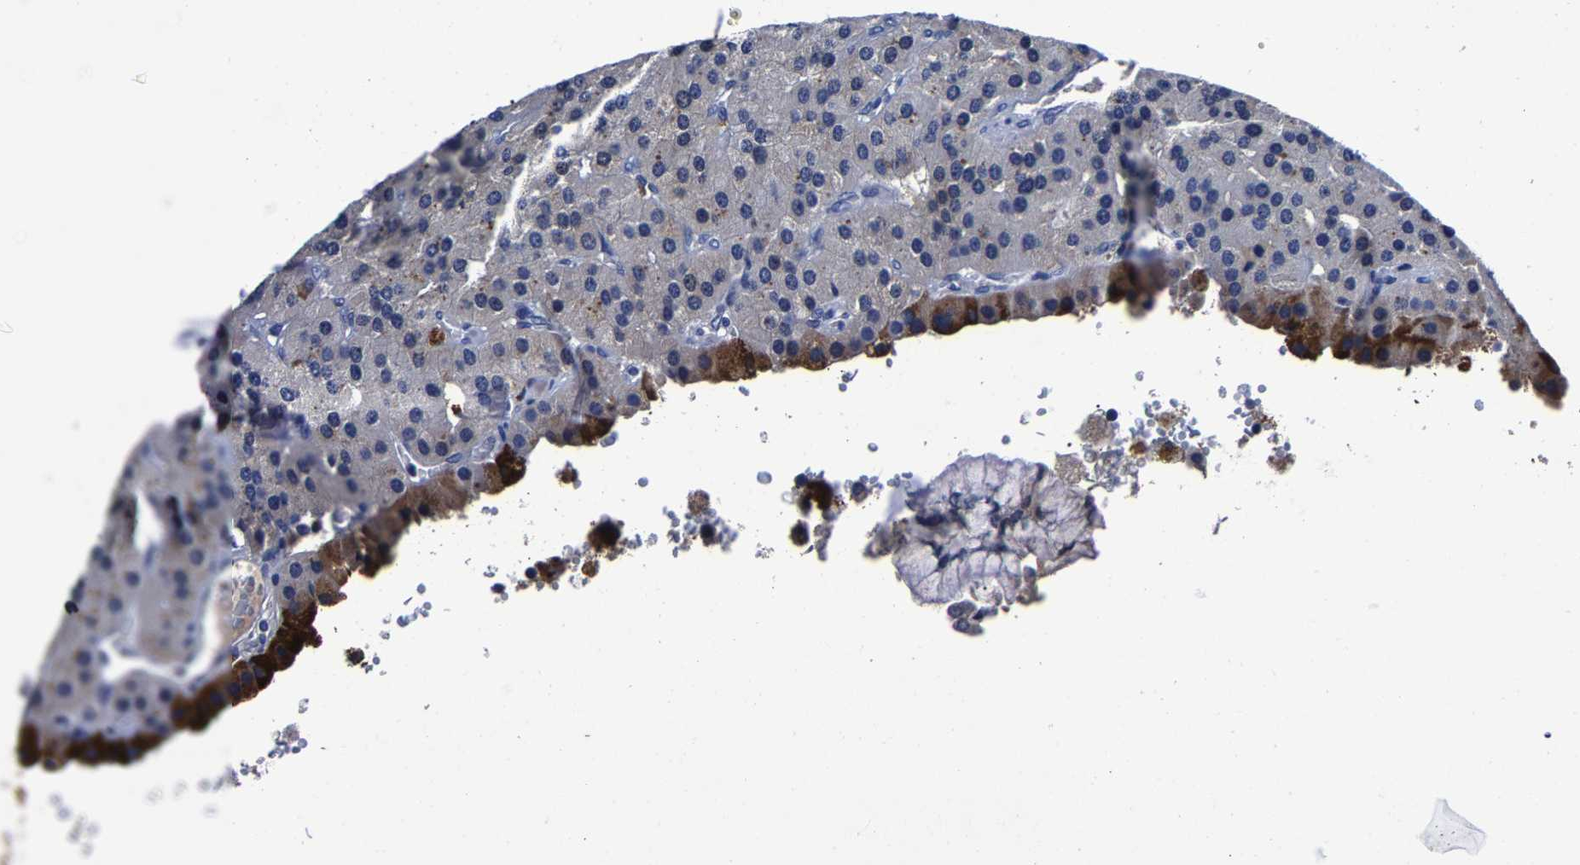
{"staining": {"intensity": "moderate", "quantity": "<25%", "location": "cytoplasmic/membranous"}, "tissue": "parathyroid gland", "cell_type": "Glandular cells", "image_type": "normal", "snomed": [{"axis": "morphology", "description": "Normal tissue, NOS"}, {"axis": "morphology", "description": "Adenoma, NOS"}, {"axis": "topography", "description": "Parathyroid gland"}], "caption": "An immunohistochemistry micrograph of unremarkable tissue is shown. Protein staining in brown highlights moderate cytoplasmic/membranous positivity in parathyroid gland within glandular cells.", "gene": "PSPH", "patient": {"sex": "female", "age": 86}}